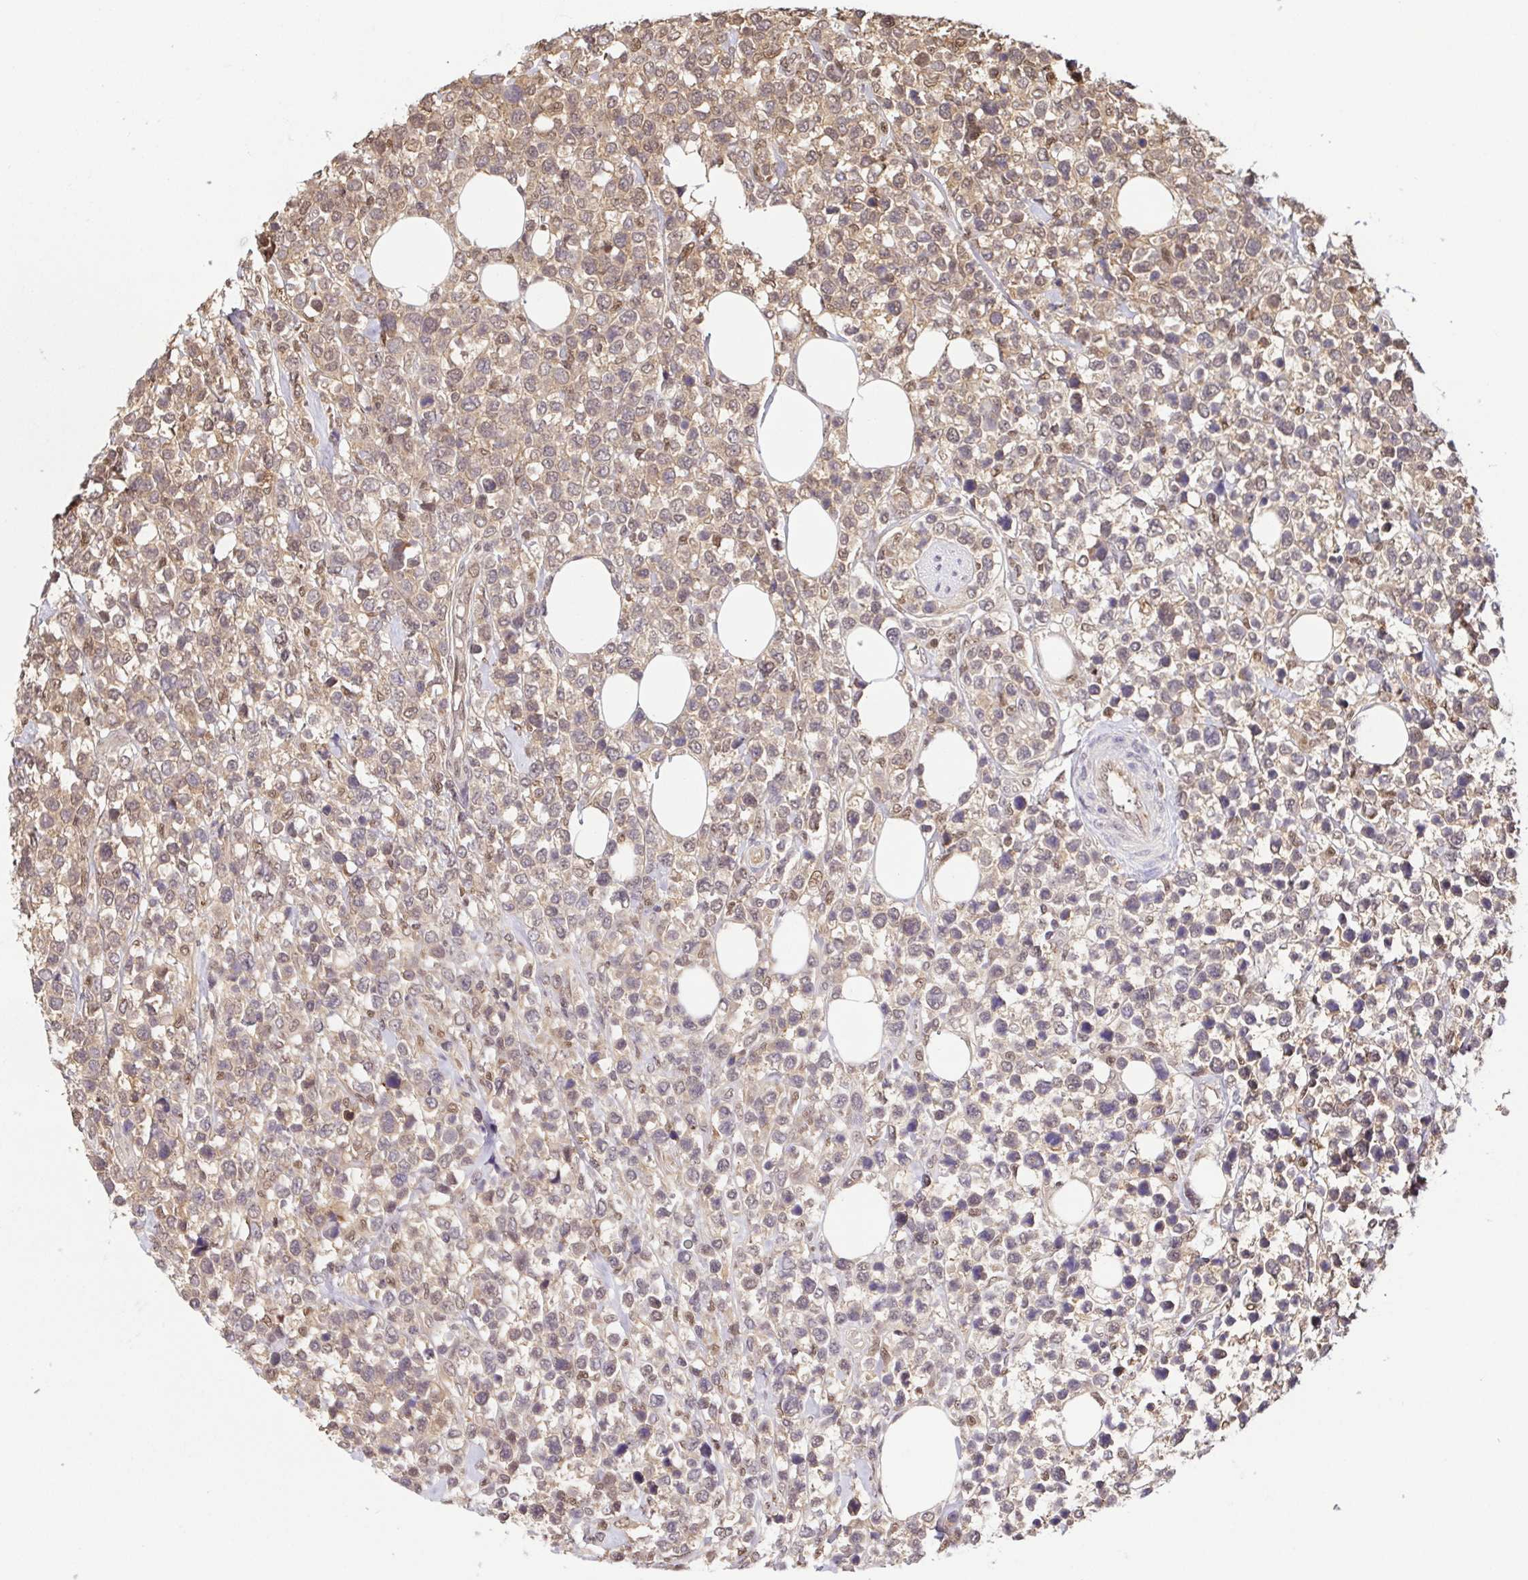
{"staining": {"intensity": "moderate", "quantity": ">75%", "location": "cytoplasmic/membranous,nuclear"}, "tissue": "lymphoma", "cell_type": "Tumor cells", "image_type": "cancer", "snomed": [{"axis": "morphology", "description": "Malignant lymphoma, non-Hodgkin's type, High grade"}, {"axis": "topography", "description": "Soft tissue"}], "caption": "About >75% of tumor cells in lymphoma show moderate cytoplasmic/membranous and nuclear protein expression as visualized by brown immunohistochemical staining.", "gene": "PSMB9", "patient": {"sex": "female", "age": 56}}